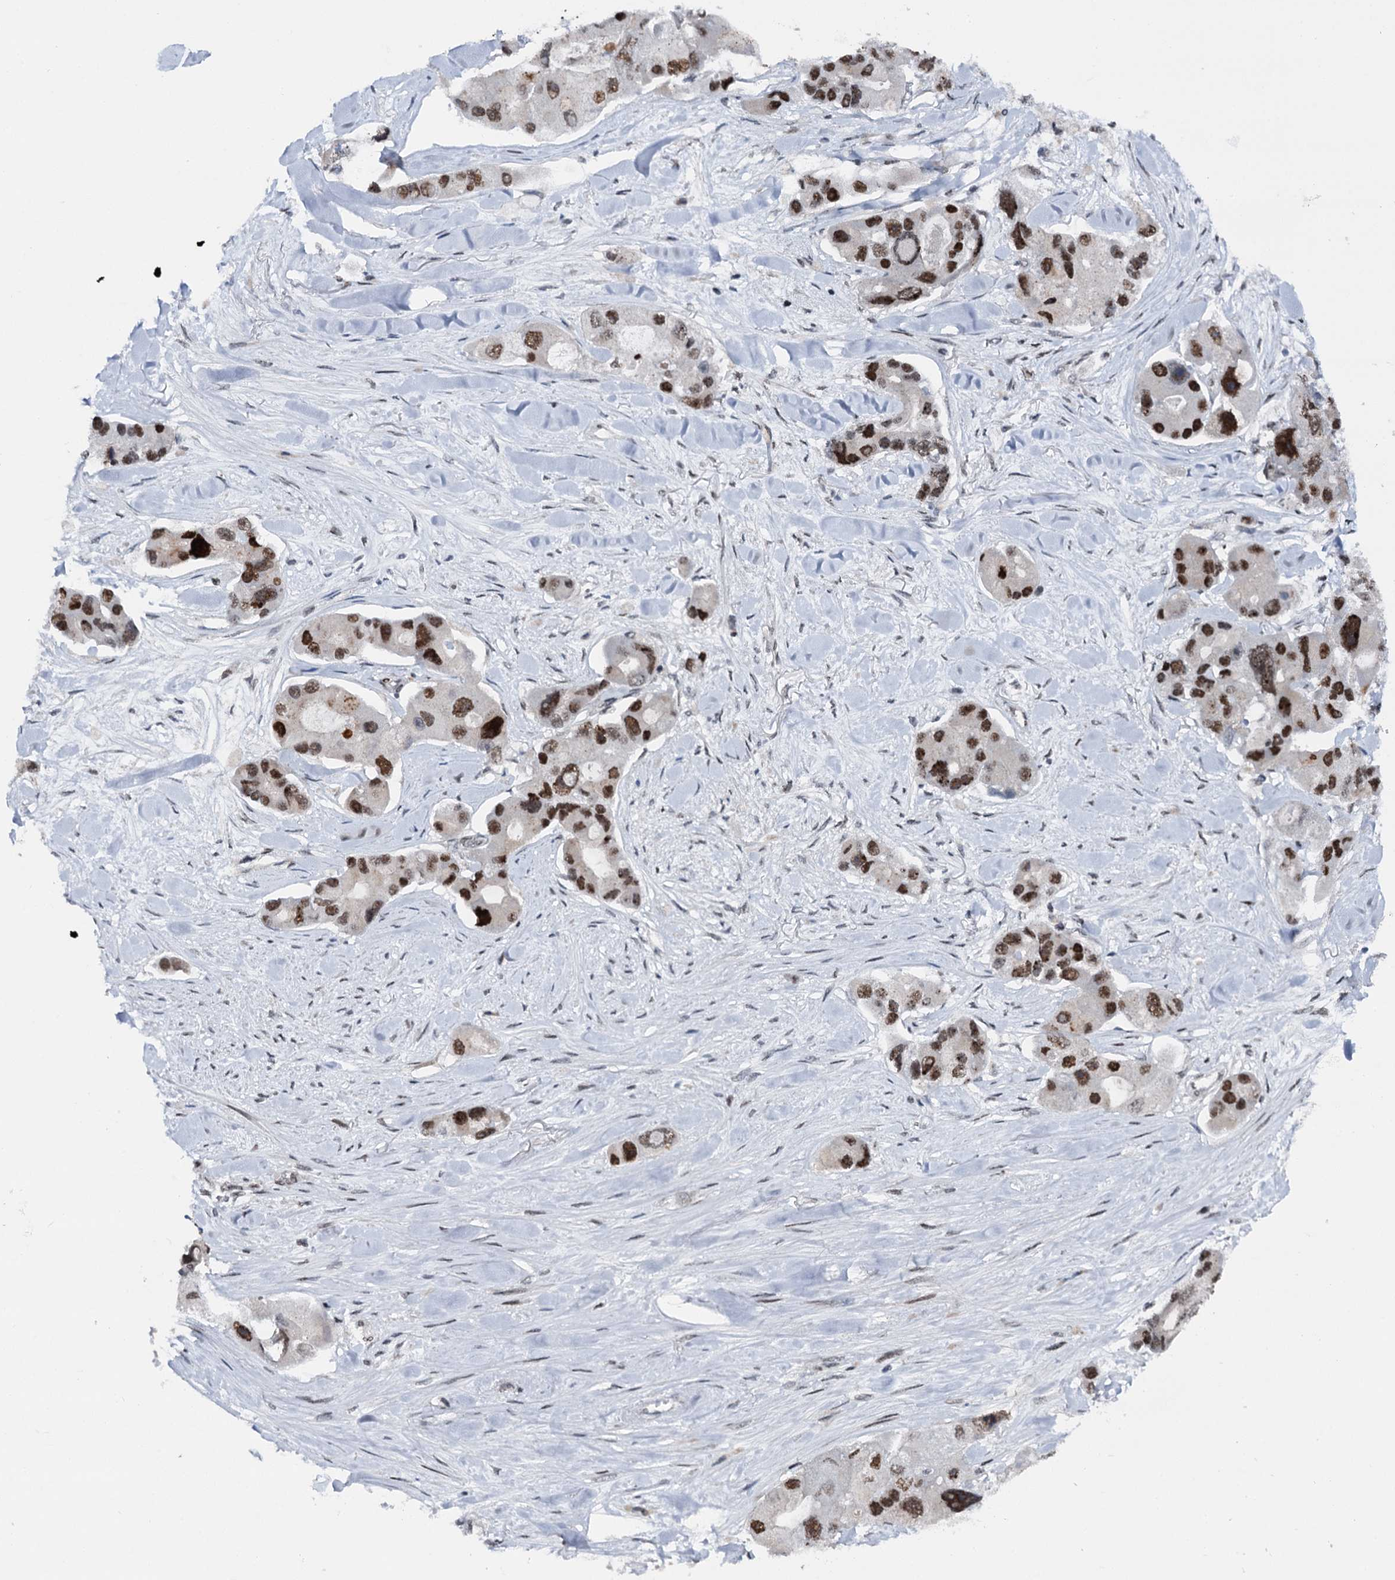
{"staining": {"intensity": "moderate", "quantity": ">75%", "location": "nuclear"}, "tissue": "lung cancer", "cell_type": "Tumor cells", "image_type": "cancer", "snomed": [{"axis": "morphology", "description": "Adenocarcinoma, NOS"}, {"axis": "topography", "description": "Lung"}], "caption": "Immunohistochemical staining of lung cancer displays moderate nuclear protein expression in about >75% of tumor cells.", "gene": "RUFY2", "patient": {"sex": "female", "age": 54}}